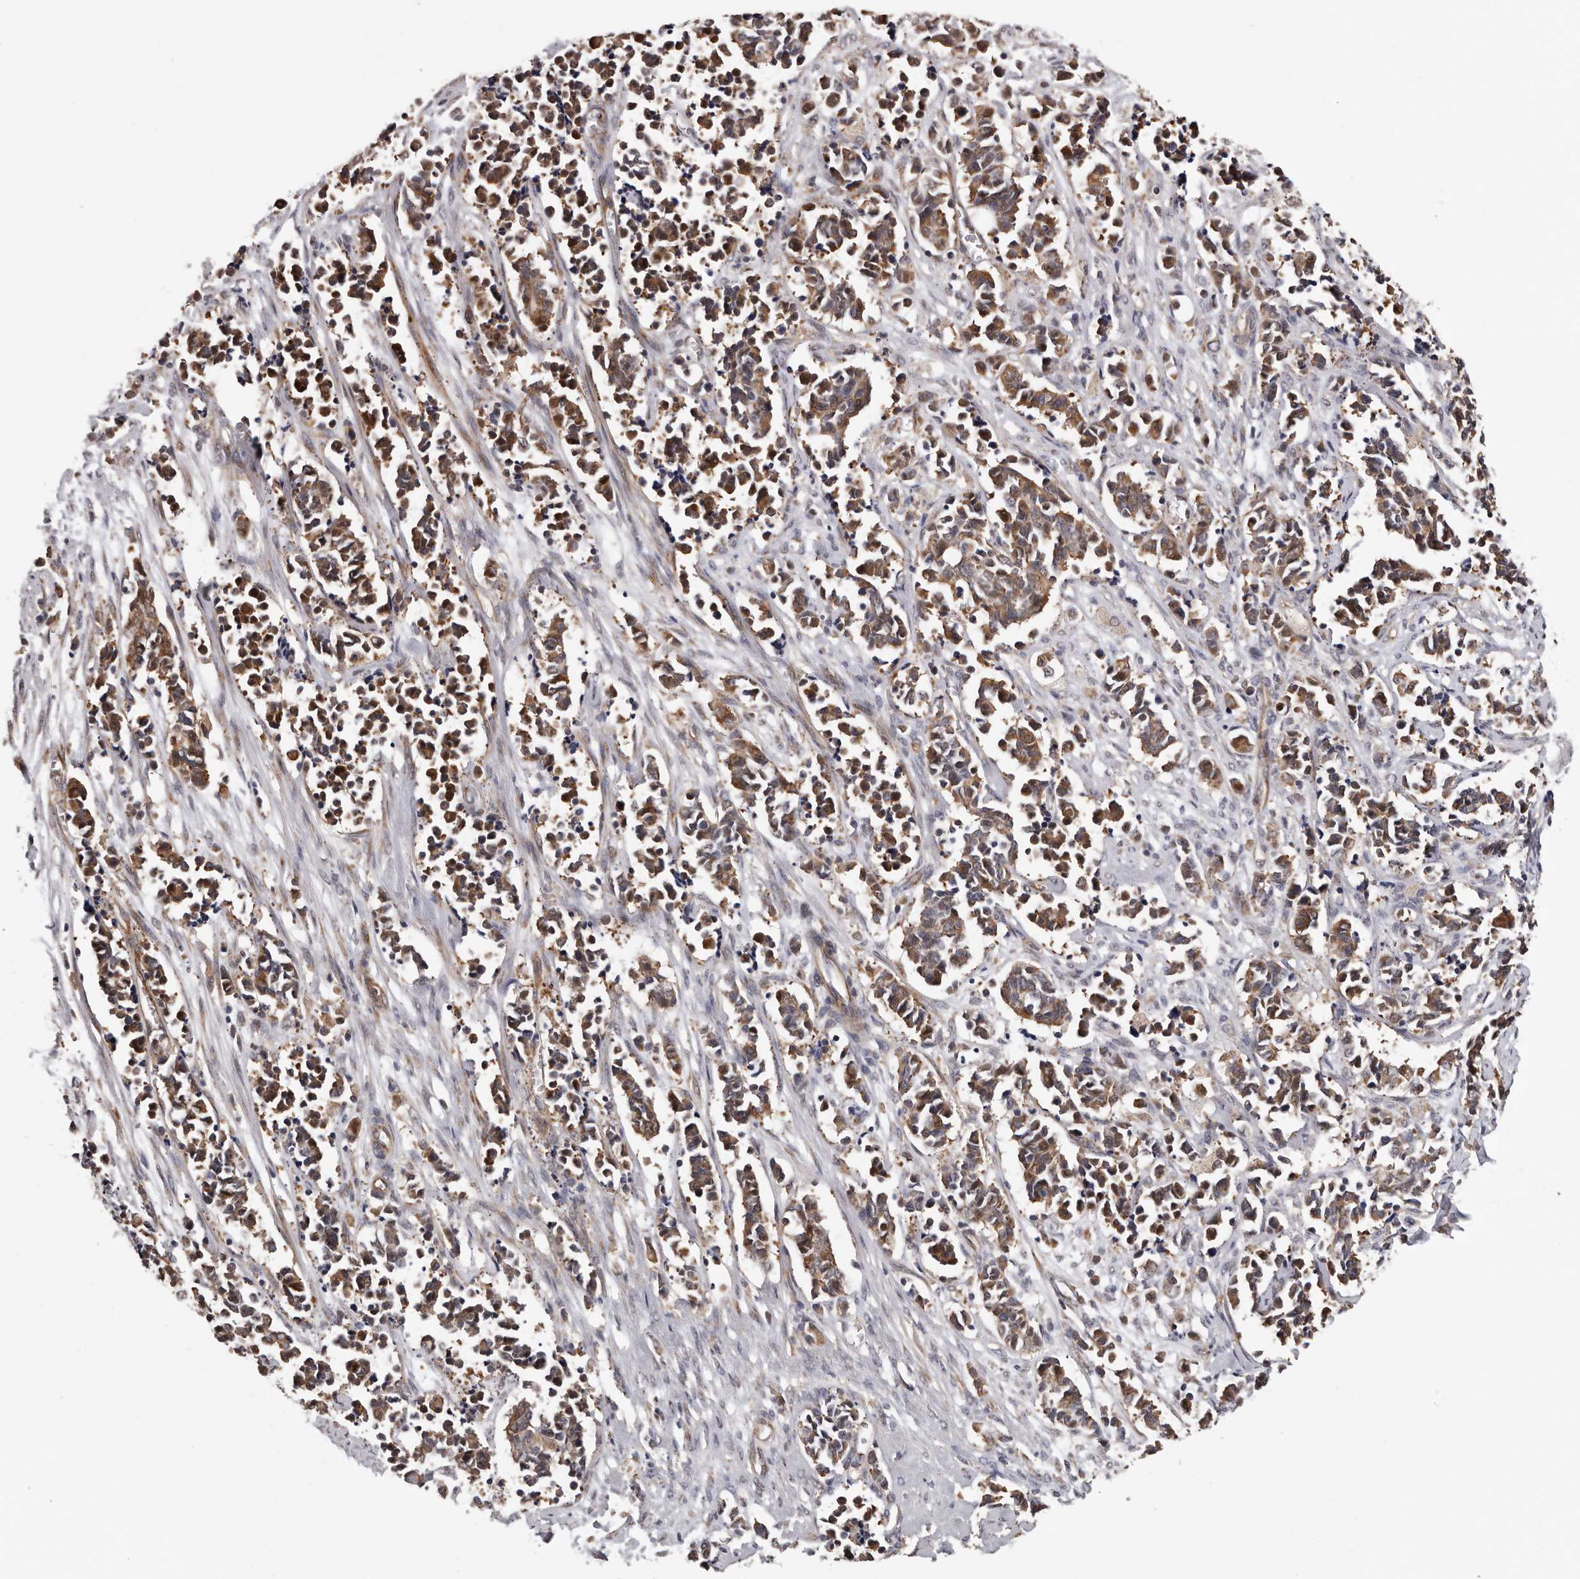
{"staining": {"intensity": "moderate", "quantity": ">75%", "location": "cytoplasmic/membranous"}, "tissue": "cervical cancer", "cell_type": "Tumor cells", "image_type": "cancer", "snomed": [{"axis": "morphology", "description": "Normal tissue, NOS"}, {"axis": "morphology", "description": "Squamous cell carcinoma, NOS"}, {"axis": "topography", "description": "Cervix"}], "caption": "DAB immunohistochemical staining of cervical squamous cell carcinoma displays moderate cytoplasmic/membranous protein expression in approximately >75% of tumor cells.", "gene": "VPS37A", "patient": {"sex": "female", "age": 35}}